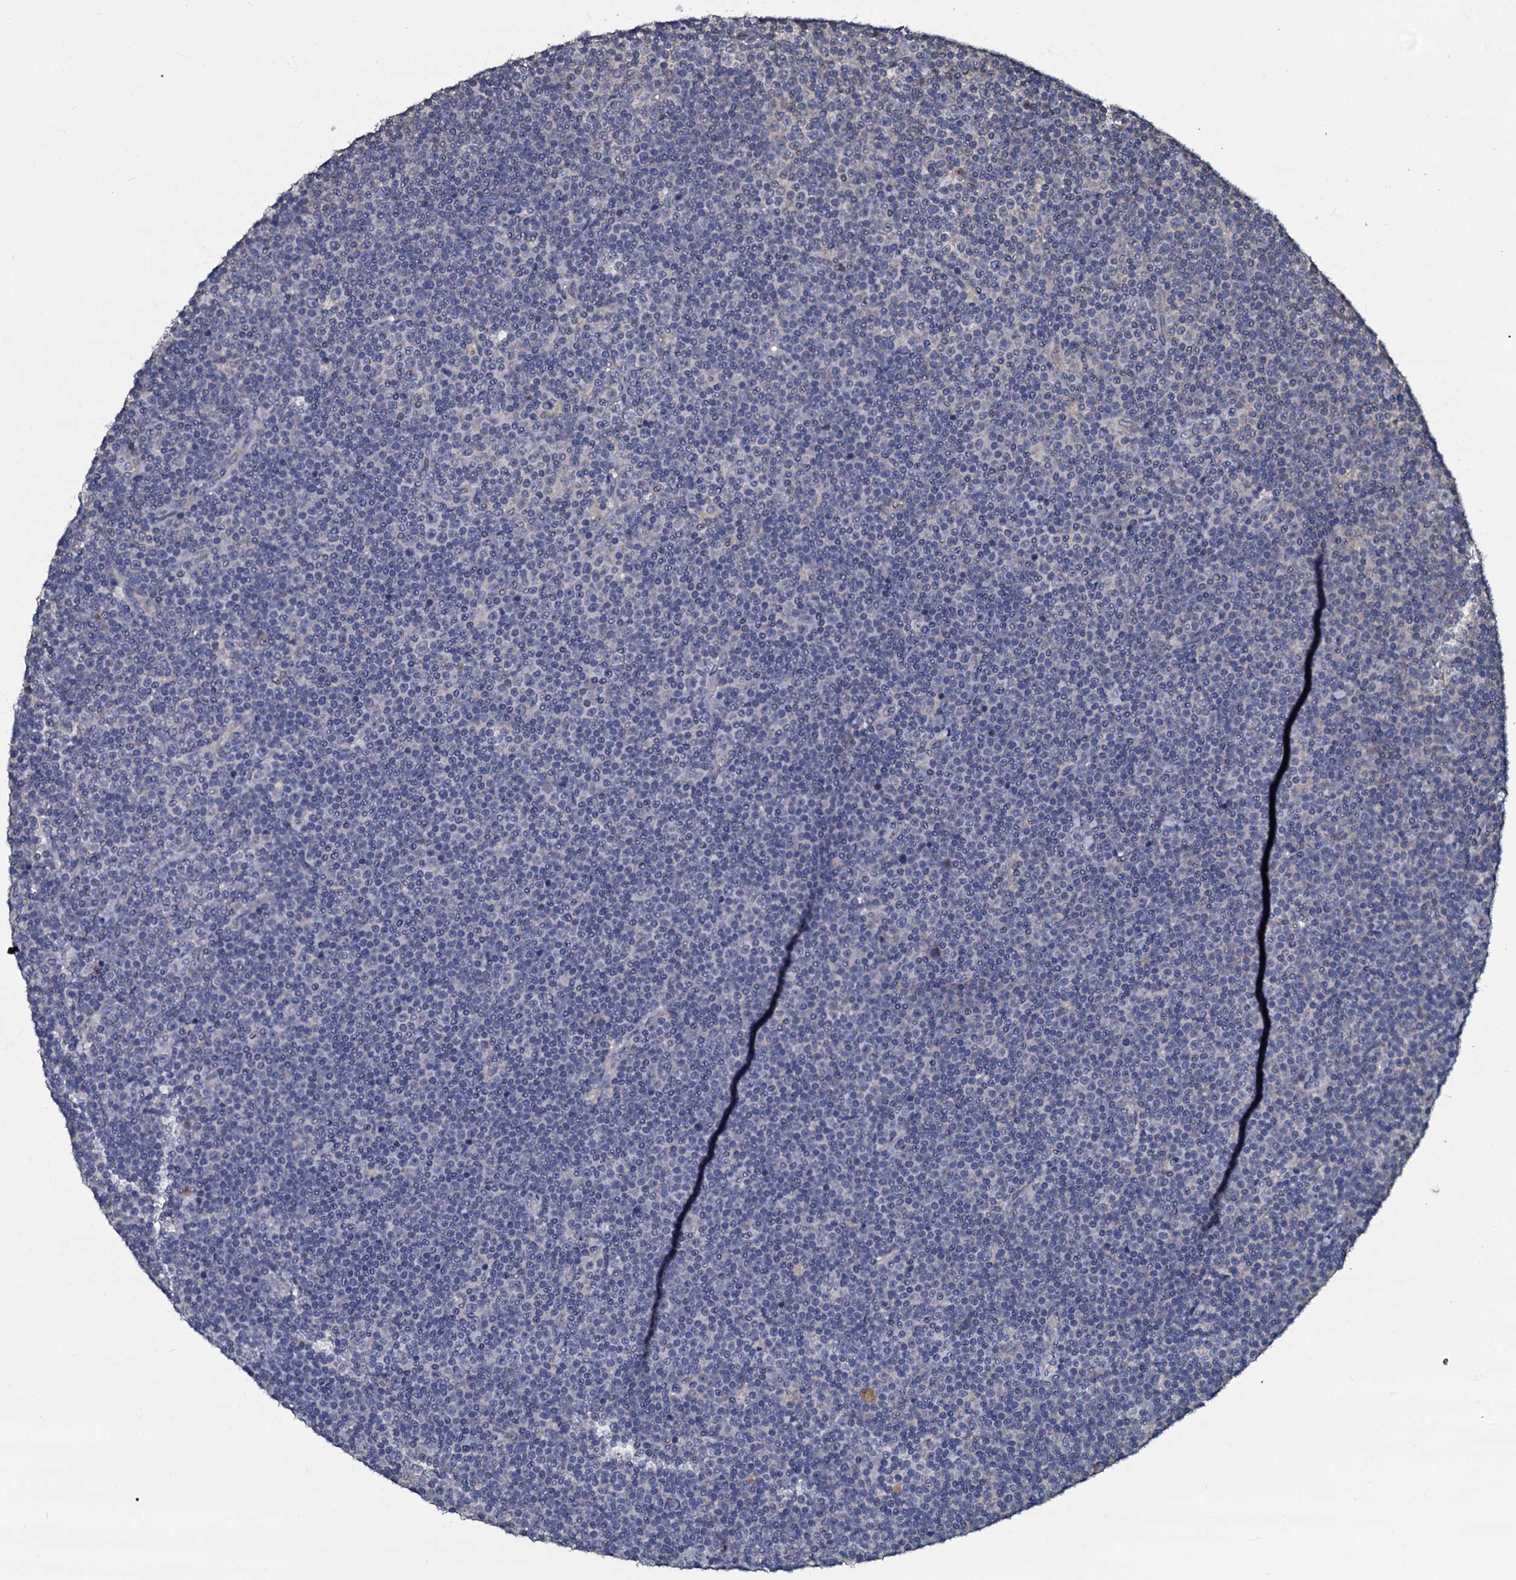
{"staining": {"intensity": "negative", "quantity": "none", "location": "none"}, "tissue": "lymphoma", "cell_type": "Tumor cells", "image_type": "cancer", "snomed": [{"axis": "morphology", "description": "Malignant lymphoma, non-Hodgkin's type, Low grade"}, {"axis": "topography", "description": "Lymph node"}], "caption": "An immunohistochemistry (IHC) photomicrograph of low-grade malignant lymphoma, non-Hodgkin's type is shown. There is no staining in tumor cells of low-grade malignant lymphoma, non-Hodgkin's type.", "gene": "CPNE2", "patient": {"sex": "female", "age": 67}}